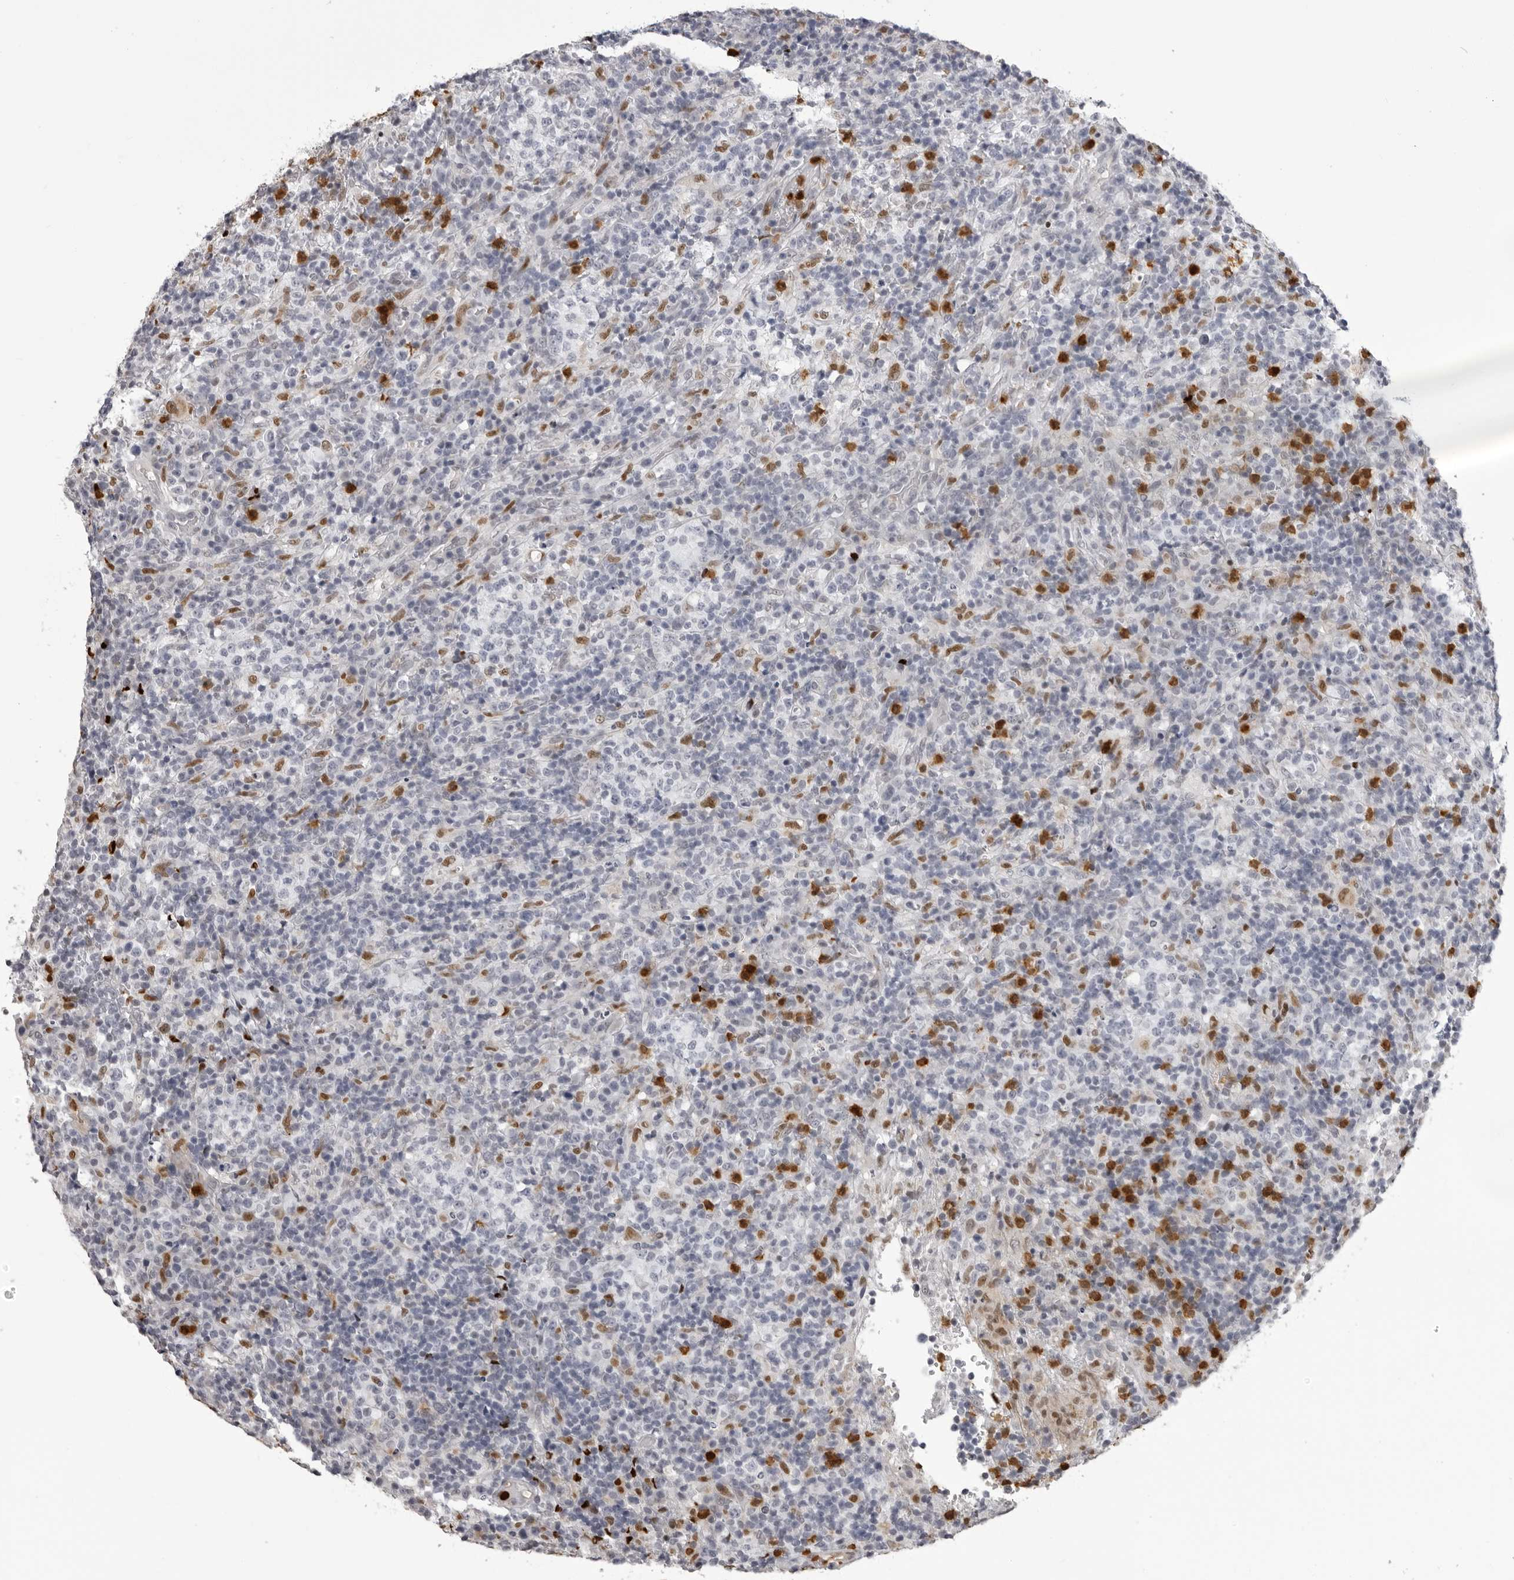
{"staining": {"intensity": "negative", "quantity": "none", "location": "none"}, "tissue": "lymphoma", "cell_type": "Tumor cells", "image_type": "cancer", "snomed": [{"axis": "morphology", "description": "Malignant lymphoma, non-Hodgkin's type, High grade"}, {"axis": "topography", "description": "Lymph node"}], "caption": "An image of human high-grade malignant lymphoma, non-Hodgkin's type is negative for staining in tumor cells.", "gene": "IL31", "patient": {"sex": "female", "age": 76}}